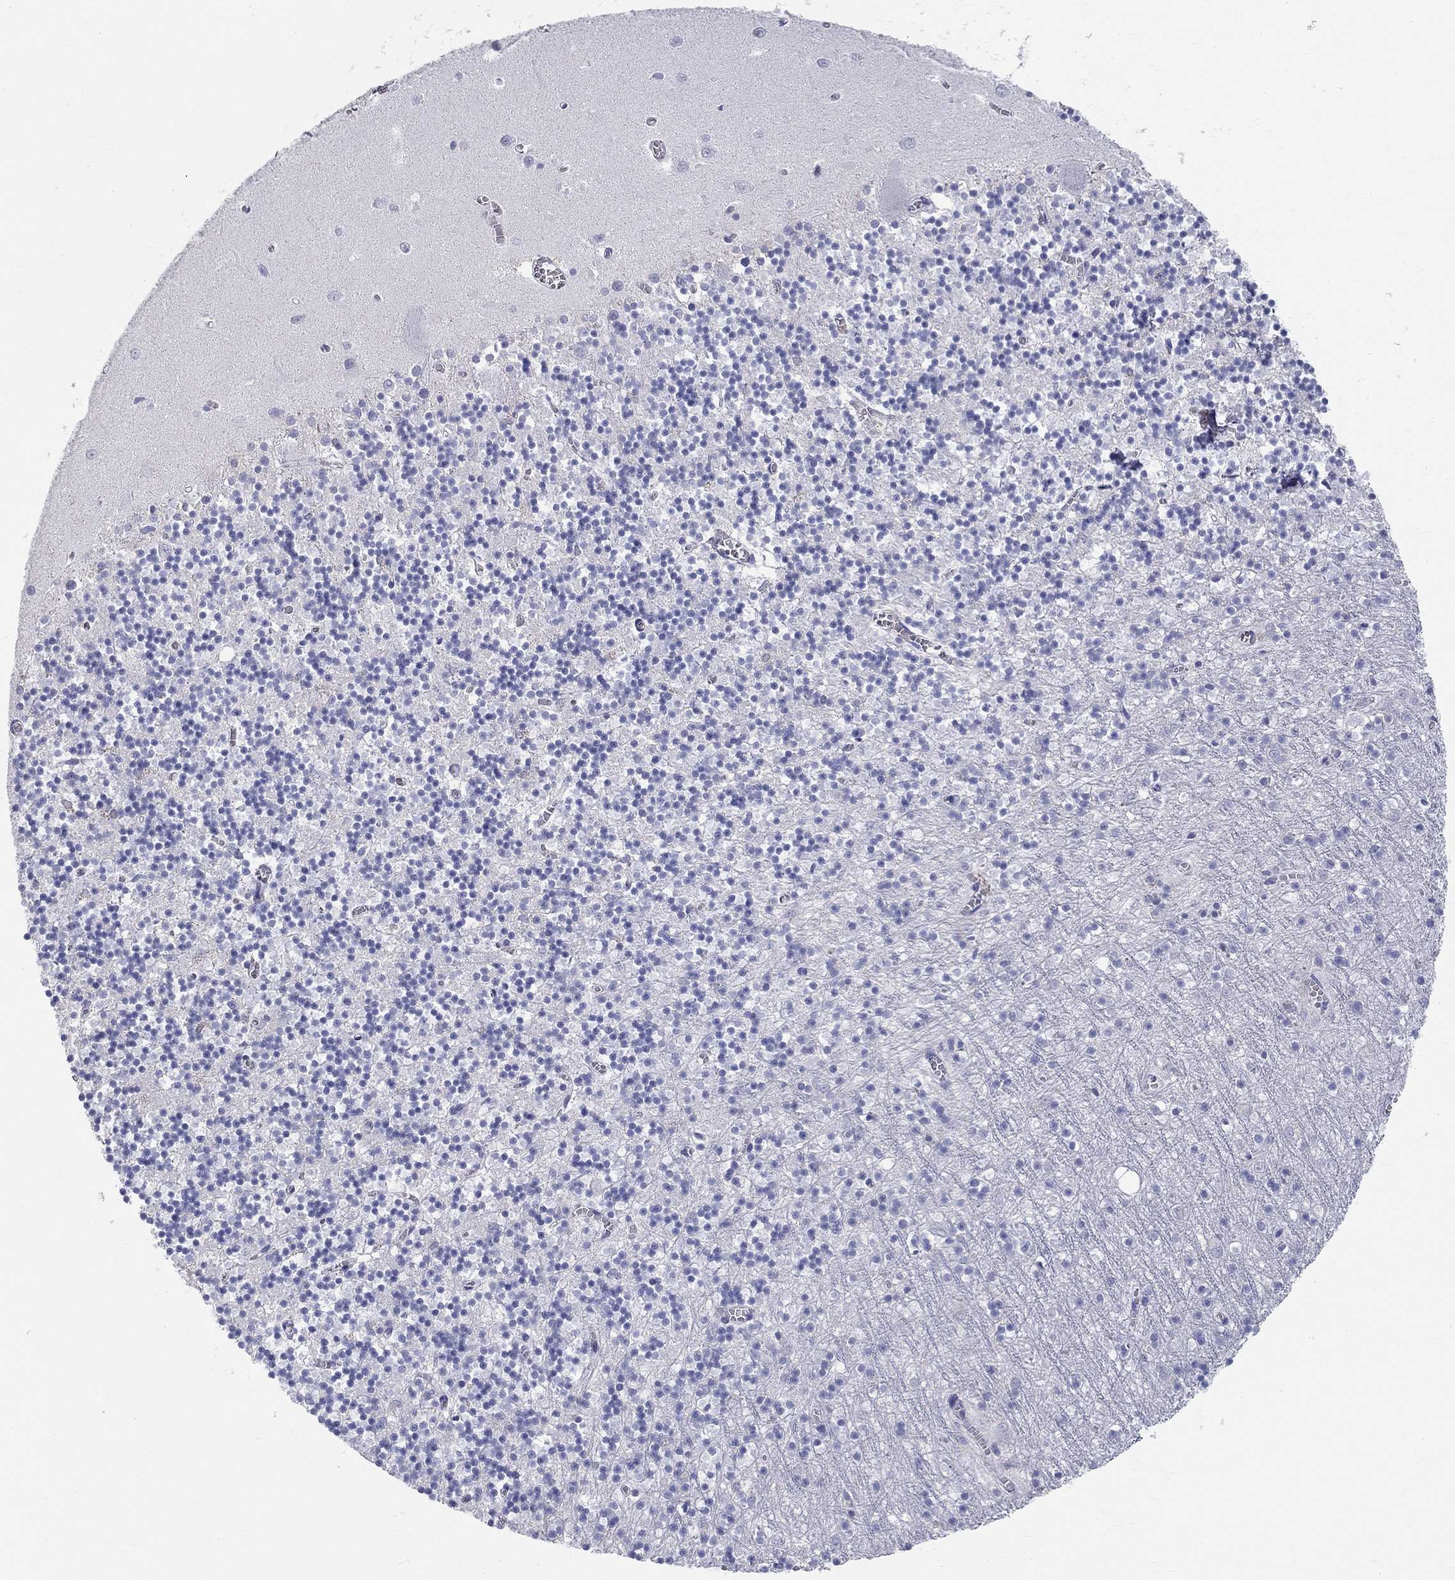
{"staining": {"intensity": "negative", "quantity": "none", "location": "none"}, "tissue": "cerebellum", "cell_type": "Cells in granular layer", "image_type": "normal", "snomed": [{"axis": "morphology", "description": "Normal tissue, NOS"}, {"axis": "topography", "description": "Cerebellum"}], "caption": "This is an IHC image of normal cerebellum. There is no expression in cells in granular layer.", "gene": "PHOX2B", "patient": {"sex": "female", "age": 64}}